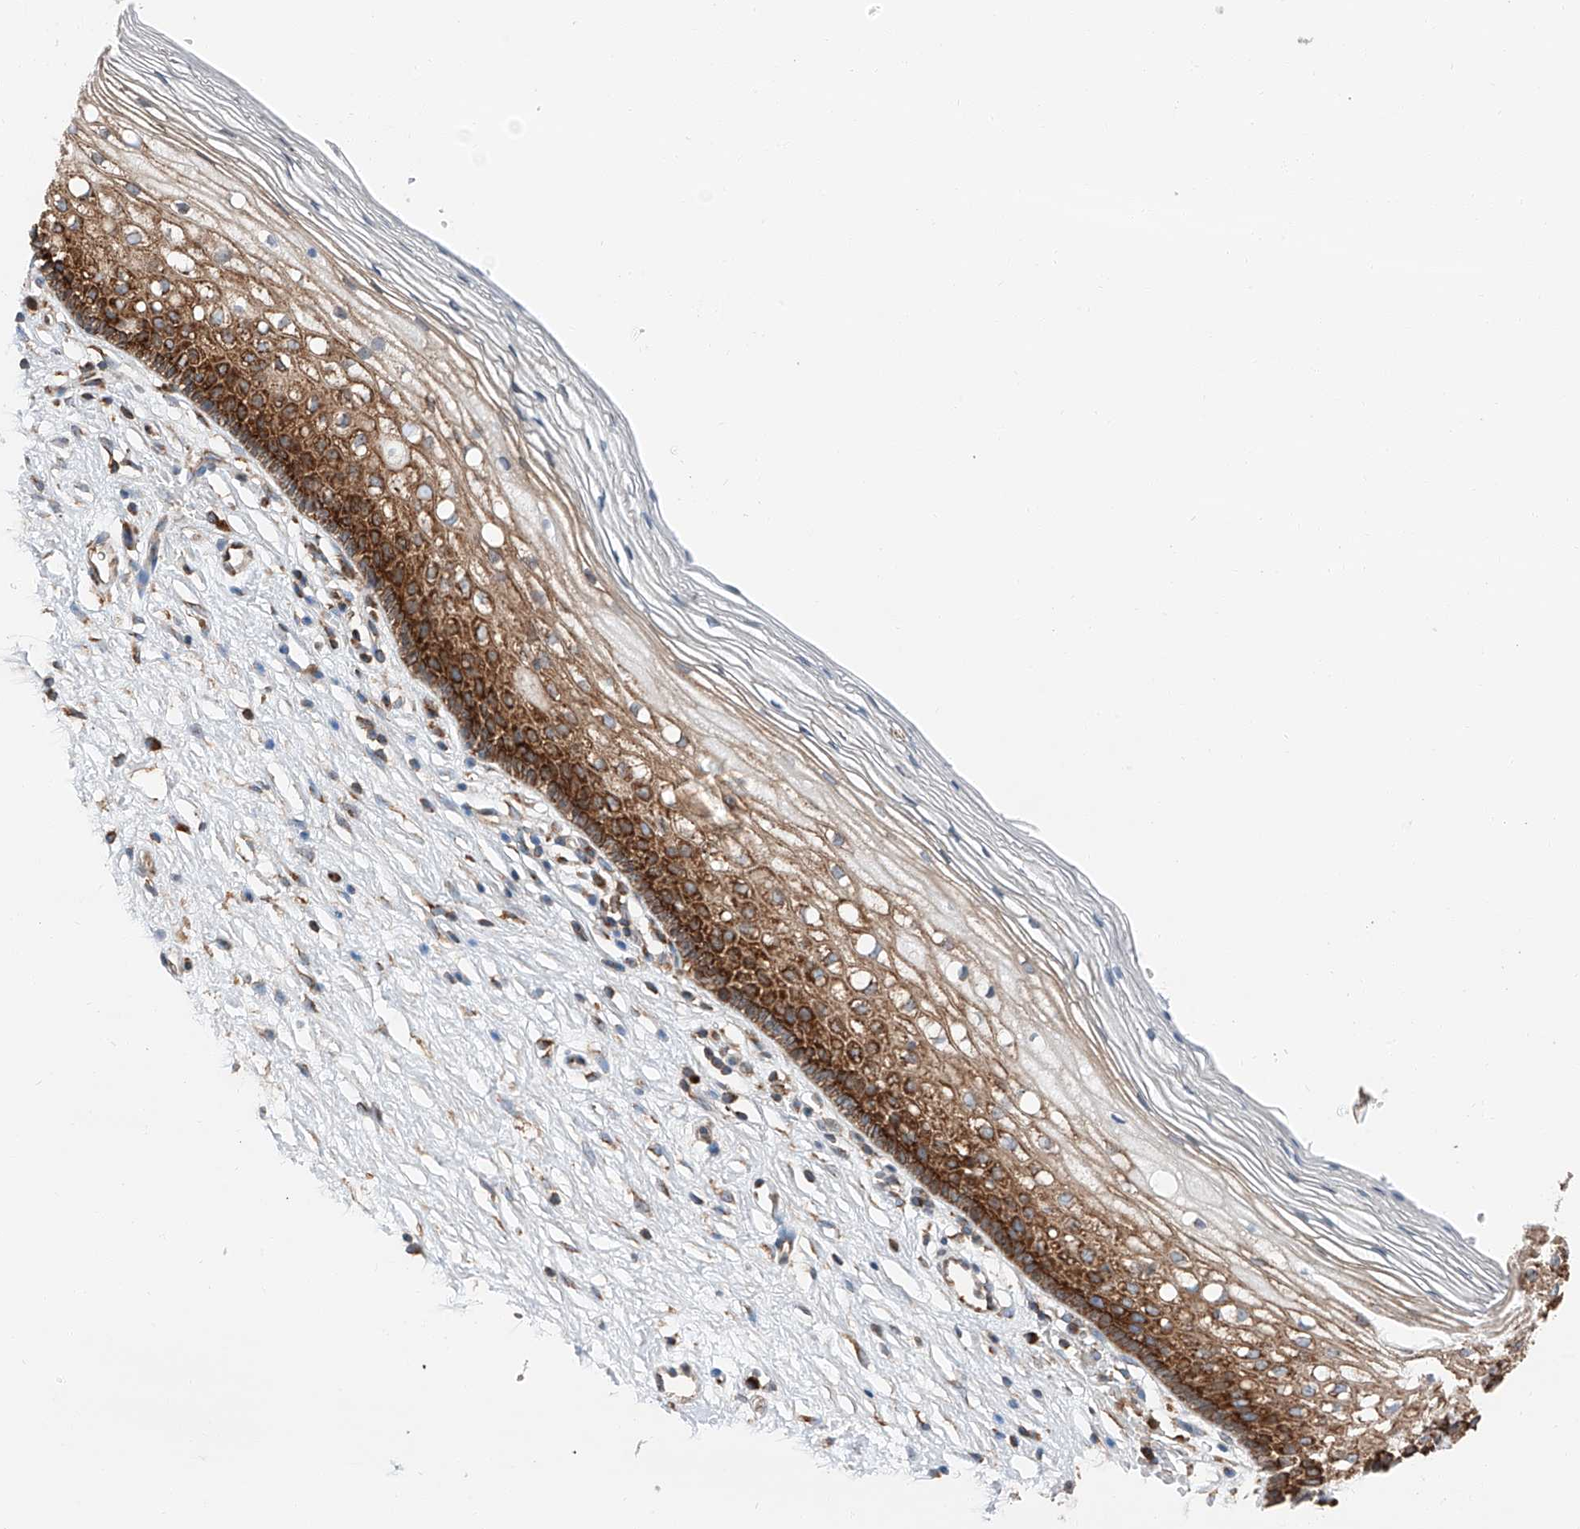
{"staining": {"intensity": "moderate", "quantity": "25%-75%", "location": "cytoplasmic/membranous"}, "tissue": "cervix", "cell_type": "Glandular cells", "image_type": "normal", "snomed": [{"axis": "morphology", "description": "Normal tissue, NOS"}, {"axis": "topography", "description": "Cervix"}], "caption": "Moderate cytoplasmic/membranous staining for a protein is present in about 25%-75% of glandular cells of benign cervix using IHC.", "gene": "ZC3H15", "patient": {"sex": "female", "age": 27}}